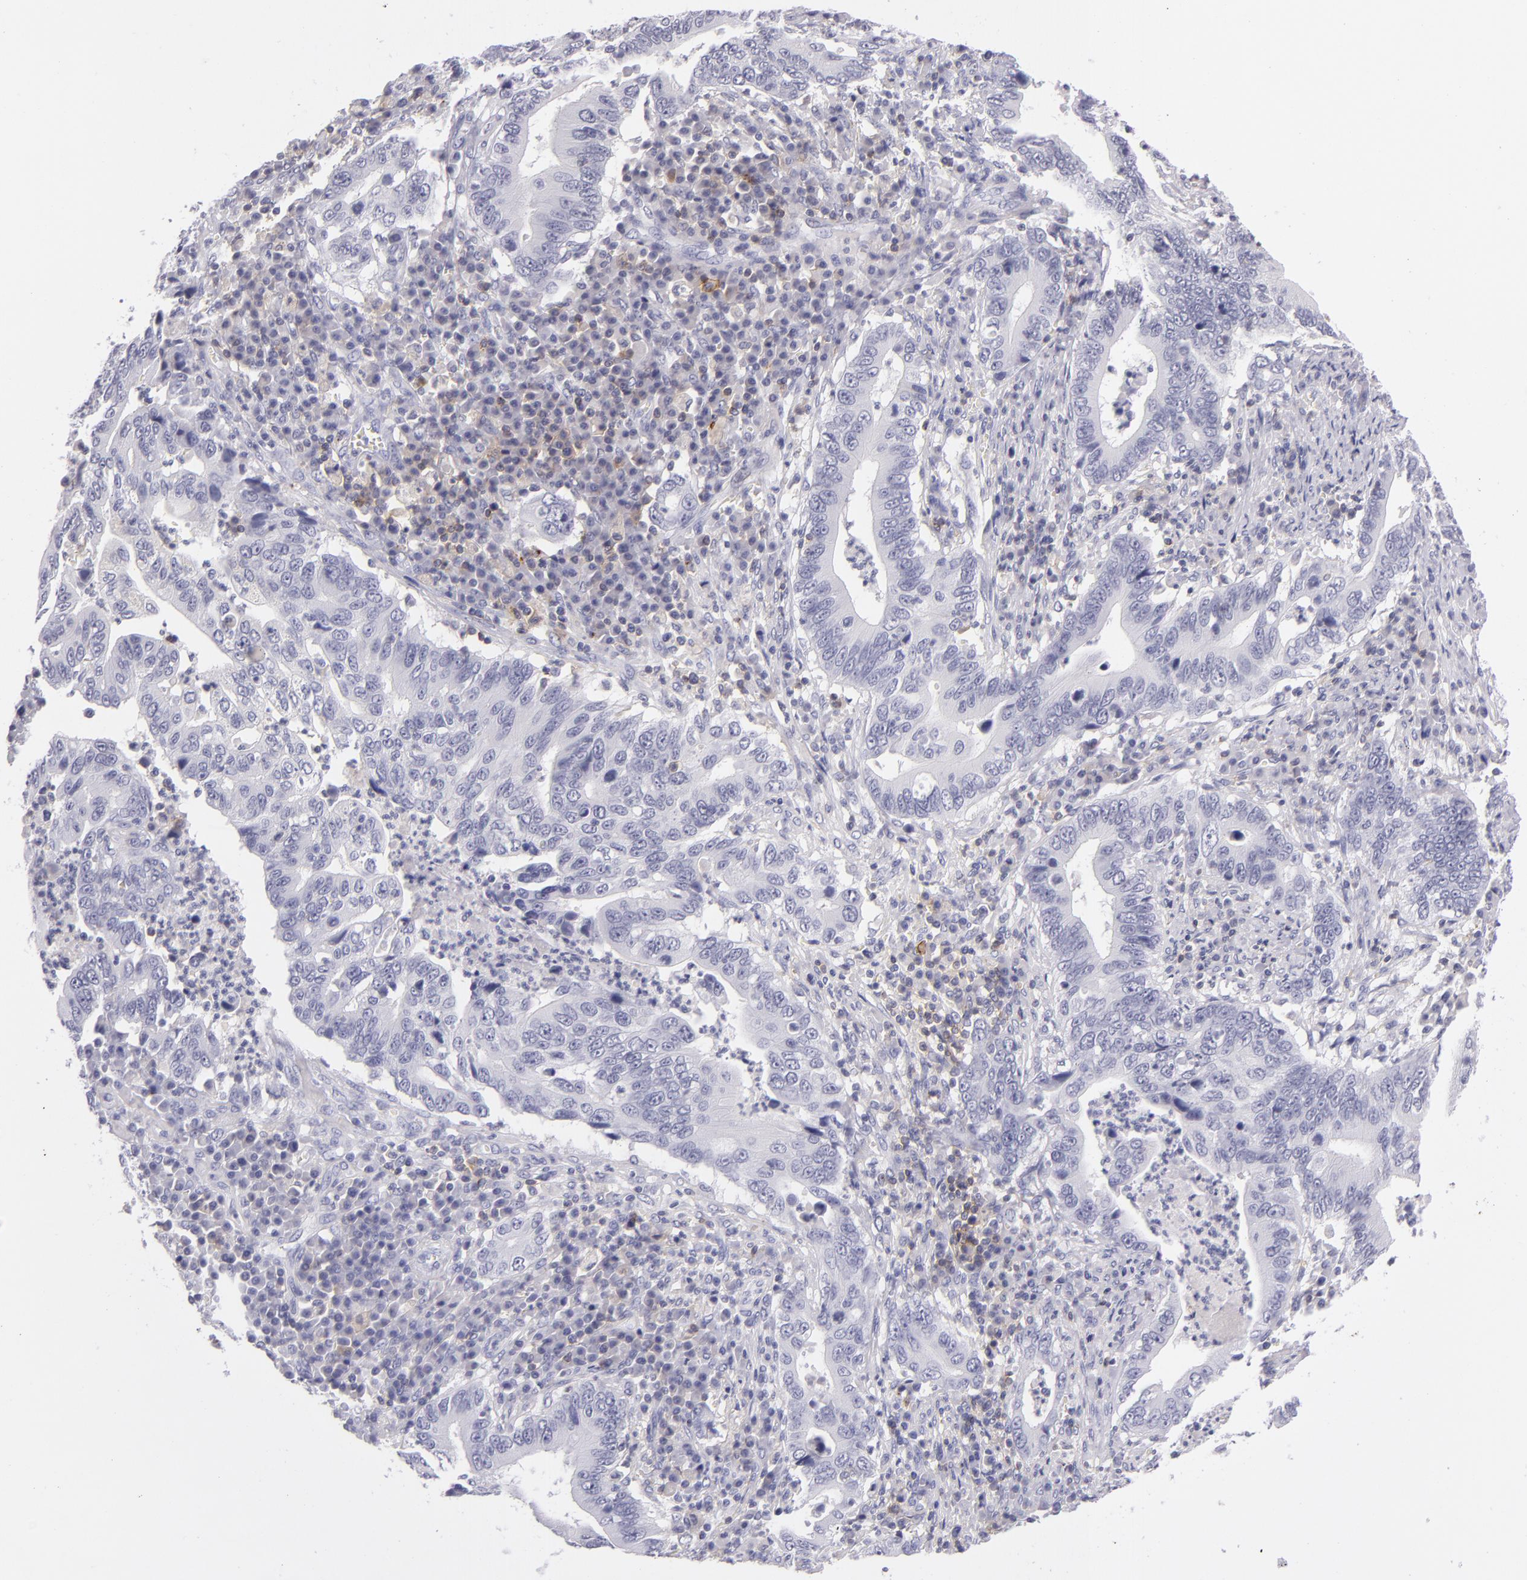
{"staining": {"intensity": "negative", "quantity": "none", "location": "none"}, "tissue": "stomach cancer", "cell_type": "Tumor cells", "image_type": "cancer", "snomed": [{"axis": "morphology", "description": "Adenocarcinoma, NOS"}, {"axis": "topography", "description": "Stomach, upper"}], "caption": "Tumor cells are negative for brown protein staining in stomach cancer (adenocarcinoma).", "gene": "CD48", "patient": {"sex": "male", "age": 63}}